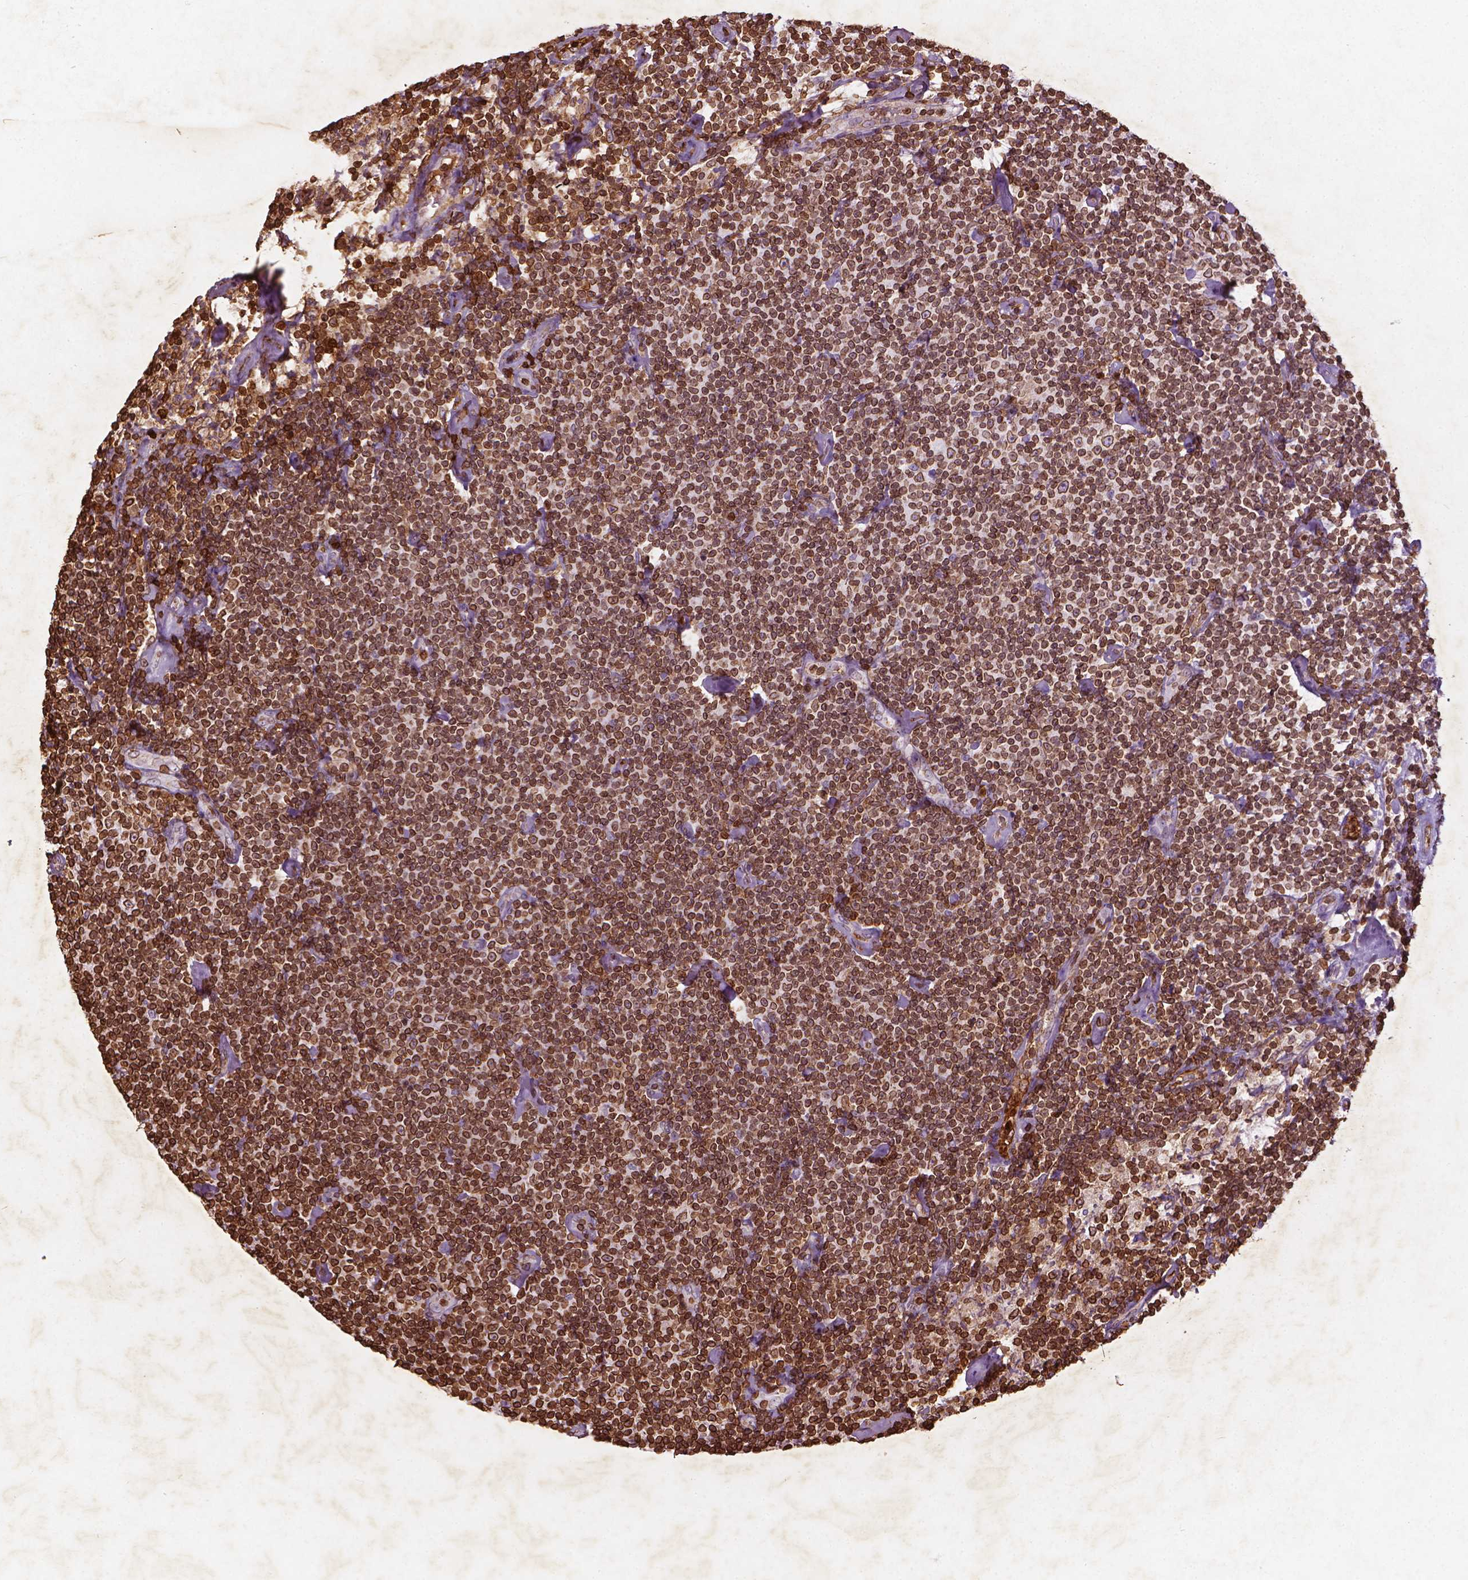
{"staining": {"intensity": "strong", "quantity": ">75%", "location": "cytoplasmic/membranous,nuclear"}, "tissue": "lymphoma", "cell_type": "Tumor cells", "image_type": "cancer", "snomed": [{"axis": "morphology", "description": "Malignant lymphoma, non-Hodgkin's type, Low grade"}, {"axis": "topography", "description": "Lymph node"}], "caption": "Malignant lymphoma, non-Hodgkin's type (low-grade) stained with DAB immunohistochemistry (IHC) shows high levels of strong cytoplasmic/membranous and nuclear expression in about >75% of tumor cells.", "gene": "LMNB1", "patient": {"sex": "male", "age": 81}}